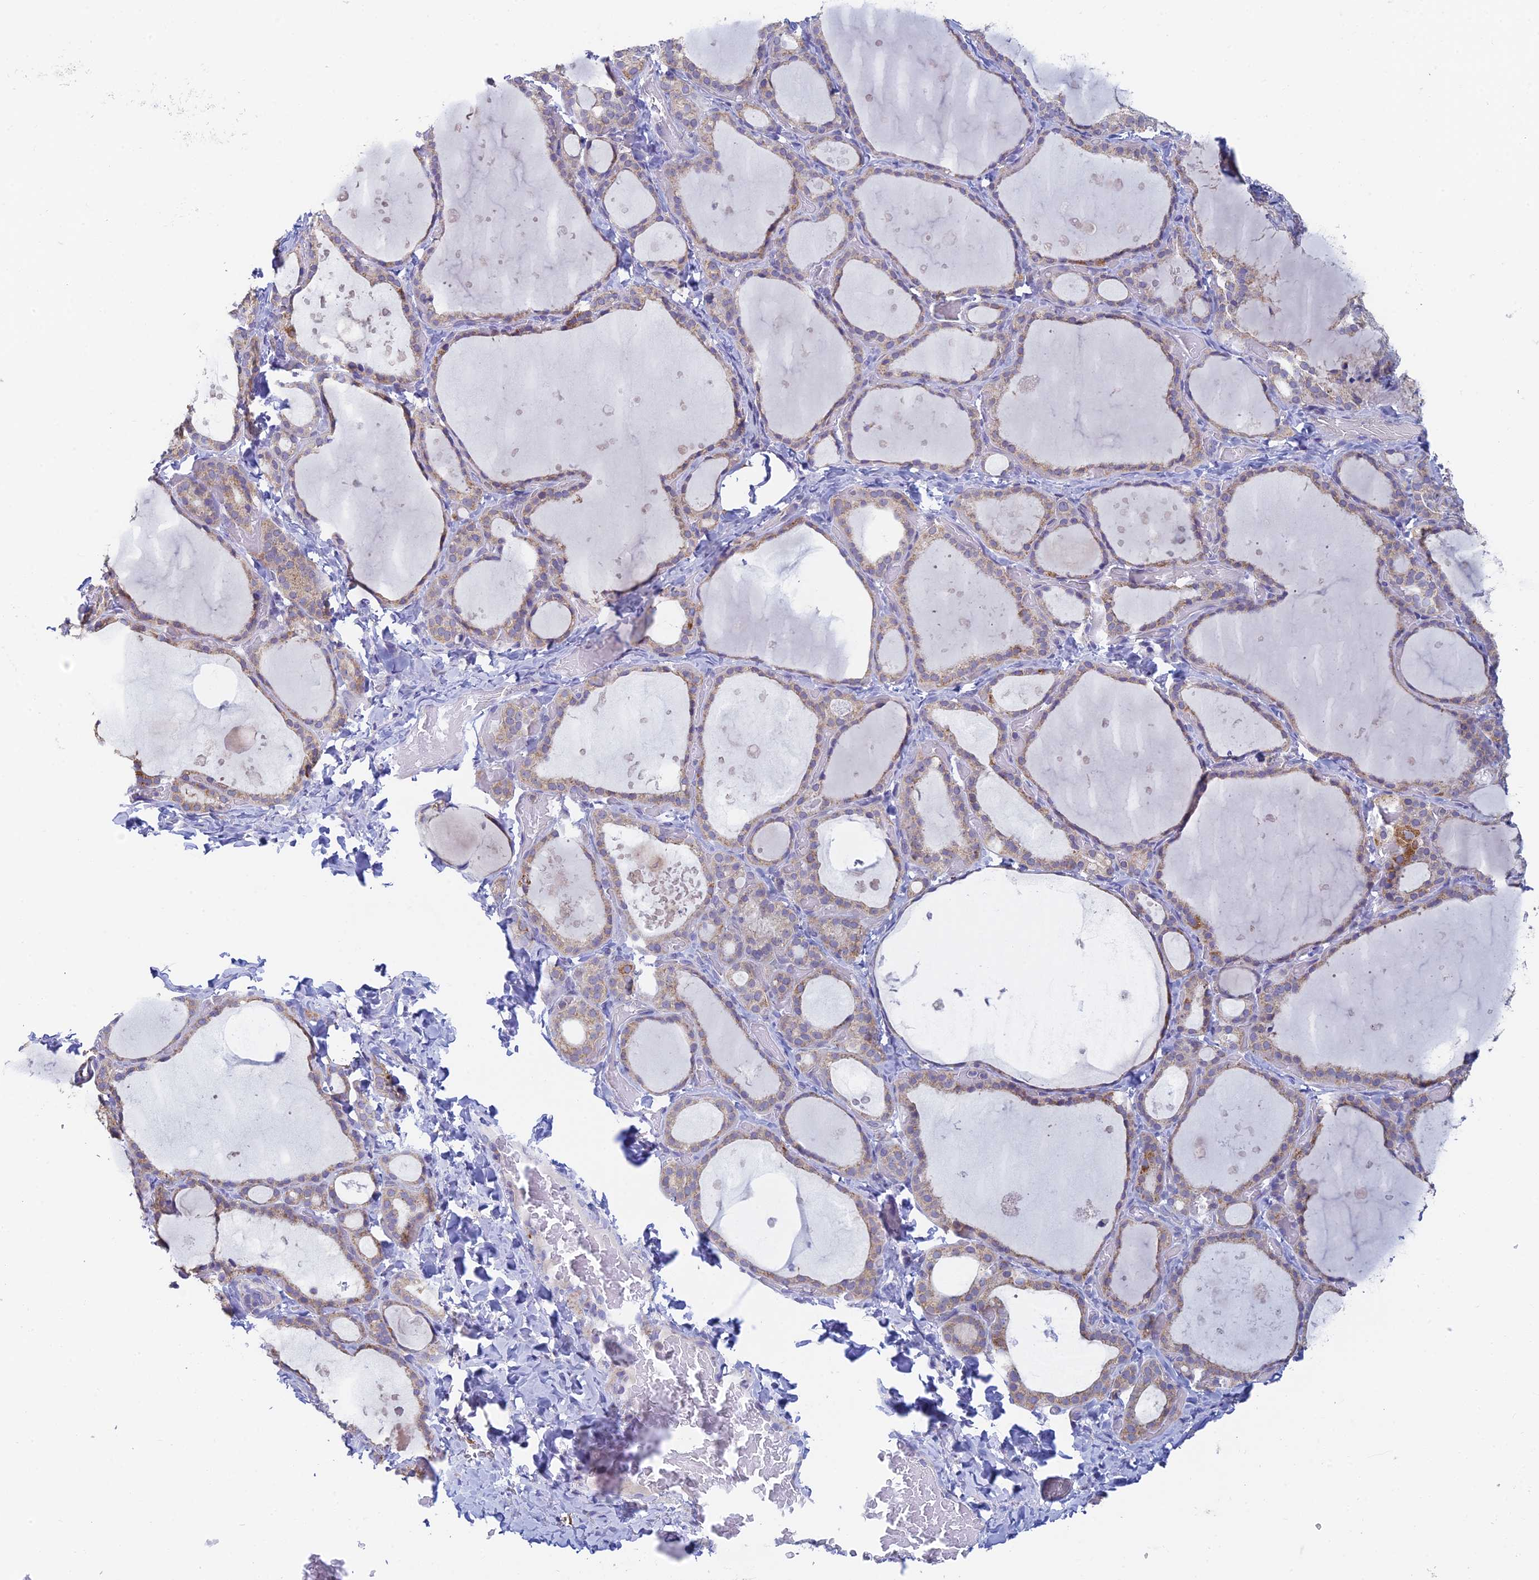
{"staining": {"intensity": "weak", "quantity": "25%-75%", "location": "cytoplasmic/membranous"}, "tissue": "thyroid gland", "cell_type": "Glandular cells", "image_type": "normal", "snomed": [{"axis": "morphology", "description": "Normal tissue, NOS"}, {"axis": "topography", "description": "Thyroid gland"}], "caption": "Protein staining of normal thyroid gland displays weak cytoplasmic/membranous staining in about 25%-75% of glandular cells. The protein is shown in brown color, while the nuclei are stained blue.", "gene": "REXO5", "patient": {"sex": "female", "age": 44}}